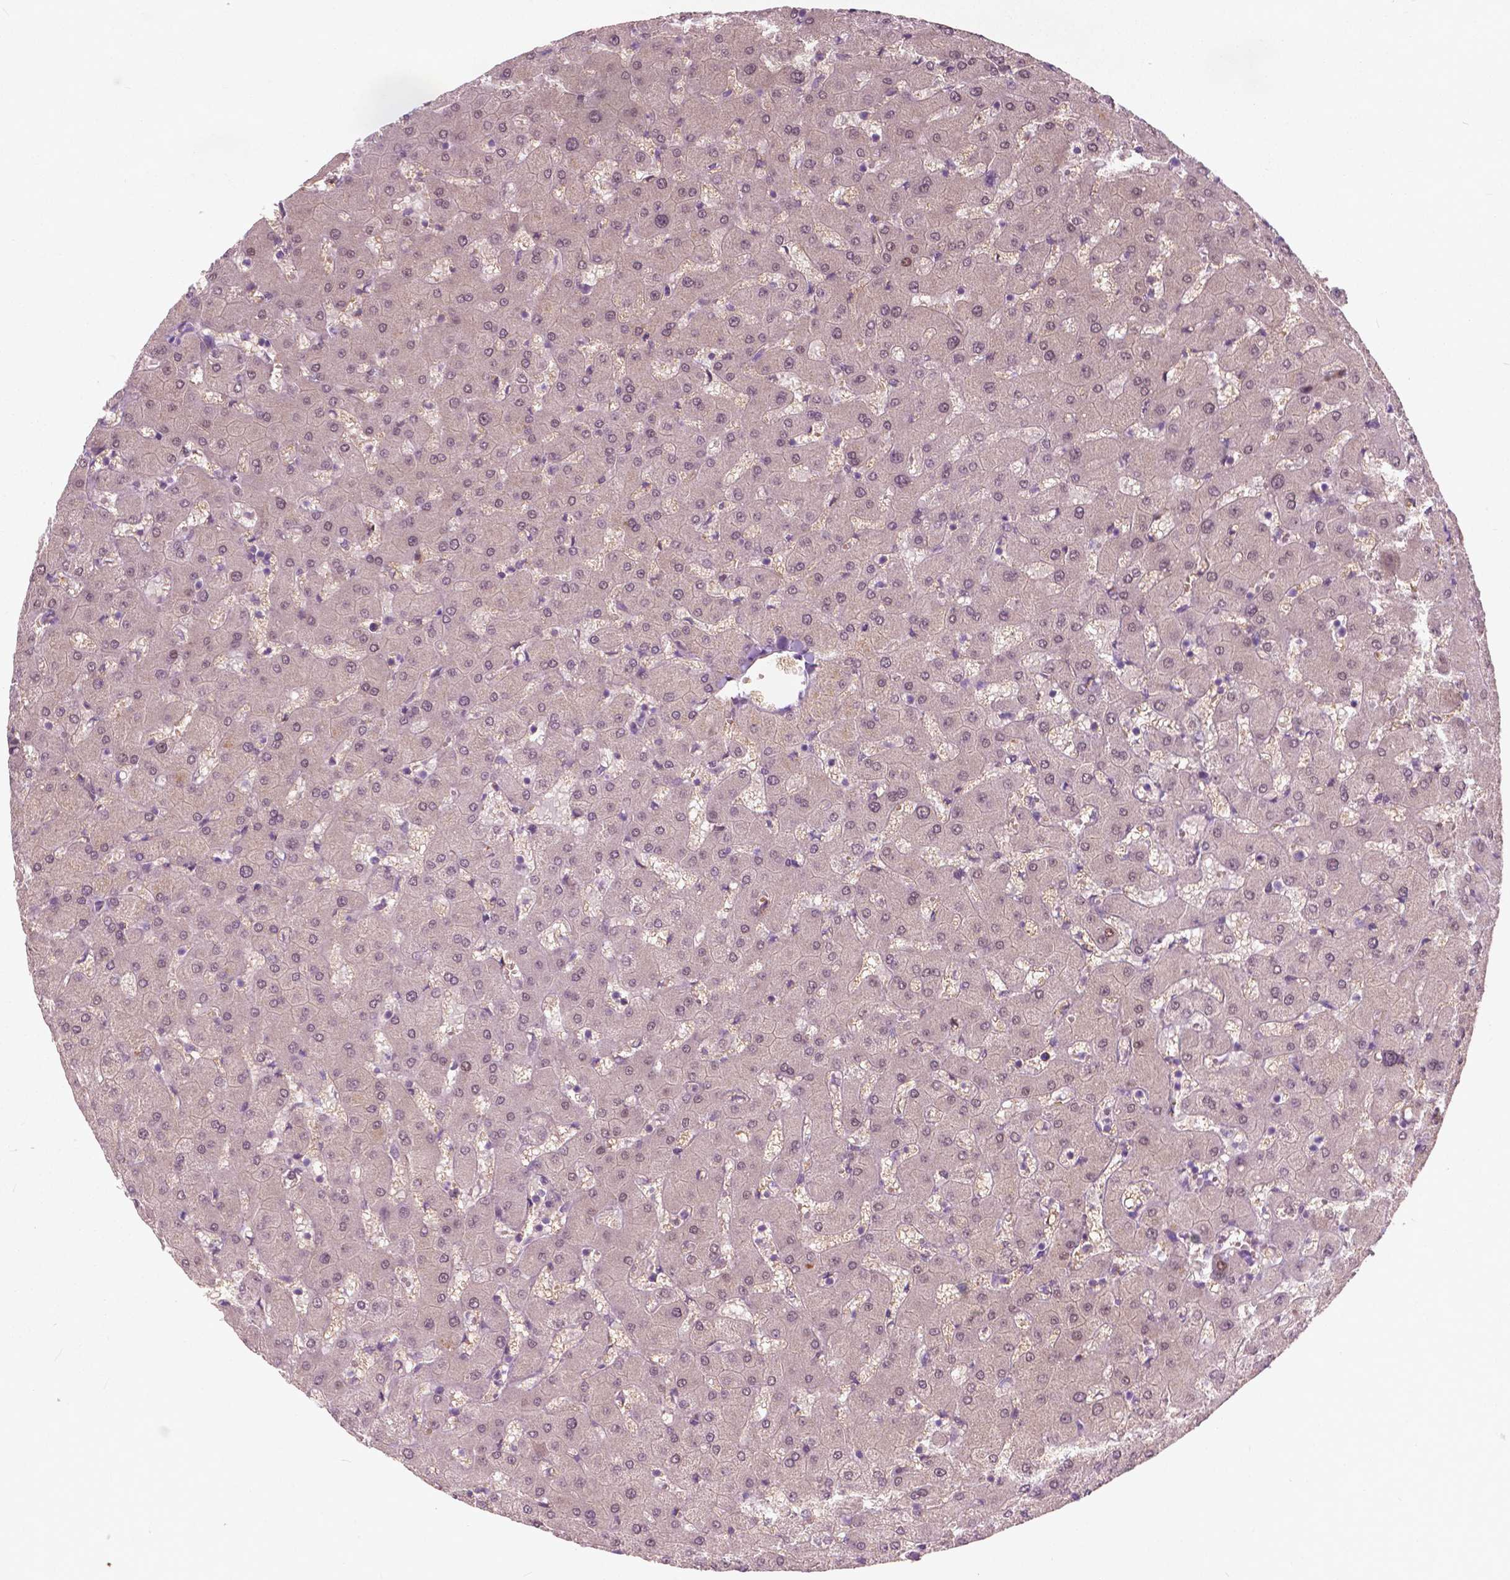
{"staining": {"intensity": "negative", "quantity": "none", "location": "none"}, "tissue": "liver", "cell_type": "Cholangiocytes", "image_type": "normal", "snomed": [{"axis": "morphology", "description": "Normal tissue, NOS"}, {"axis": "topography", "description": "Liver"}], "caption": "This is an immunohistochemistry (IHC) histopathology image of normal human liver. There is no positivity in cholangiocytes.", "gene": "GPR37", "patient": {"sex": "female", "age": 63}}